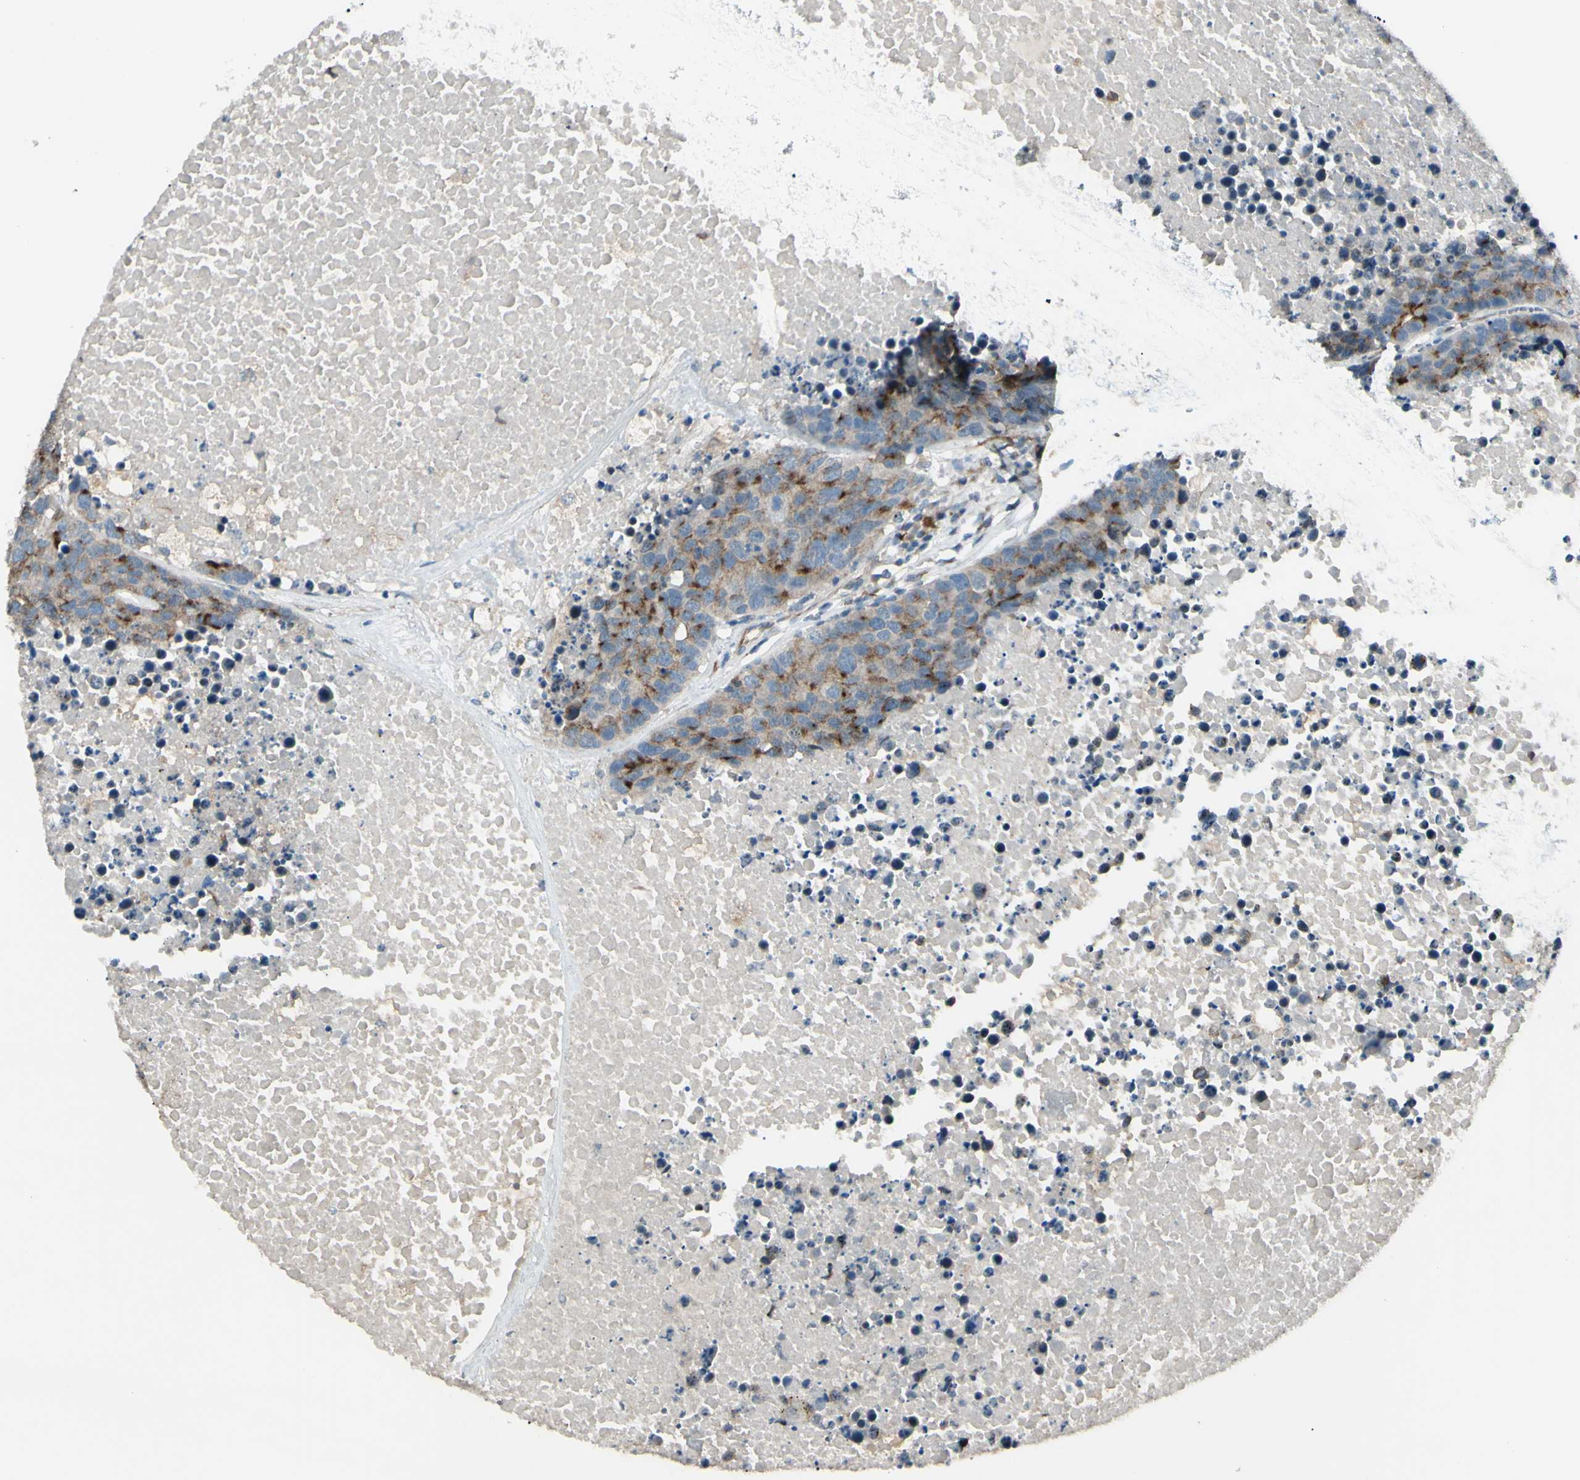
{"staining": {"intensity": "strong", "quantity": ">75%", "location": "cytoplasmic/membranous"}, "tissue": "carcinoid", "cell_type": "Tumor cells", "image_type": "cancer", "snomed": [{"axis": "morphology", "description": "Carcinoid, malignant, NOS"}, {"axis": "topography", "description": "Lung"}], "caption": "A histopathology image showing strong cytoplasmic/membranous positivity in approximately >75% of tumor cells in carcinoid, as visualized by brown immunohistochemical staining.", "gene": "LMTK2", "patient": {"sex": "male", "age": 60}}